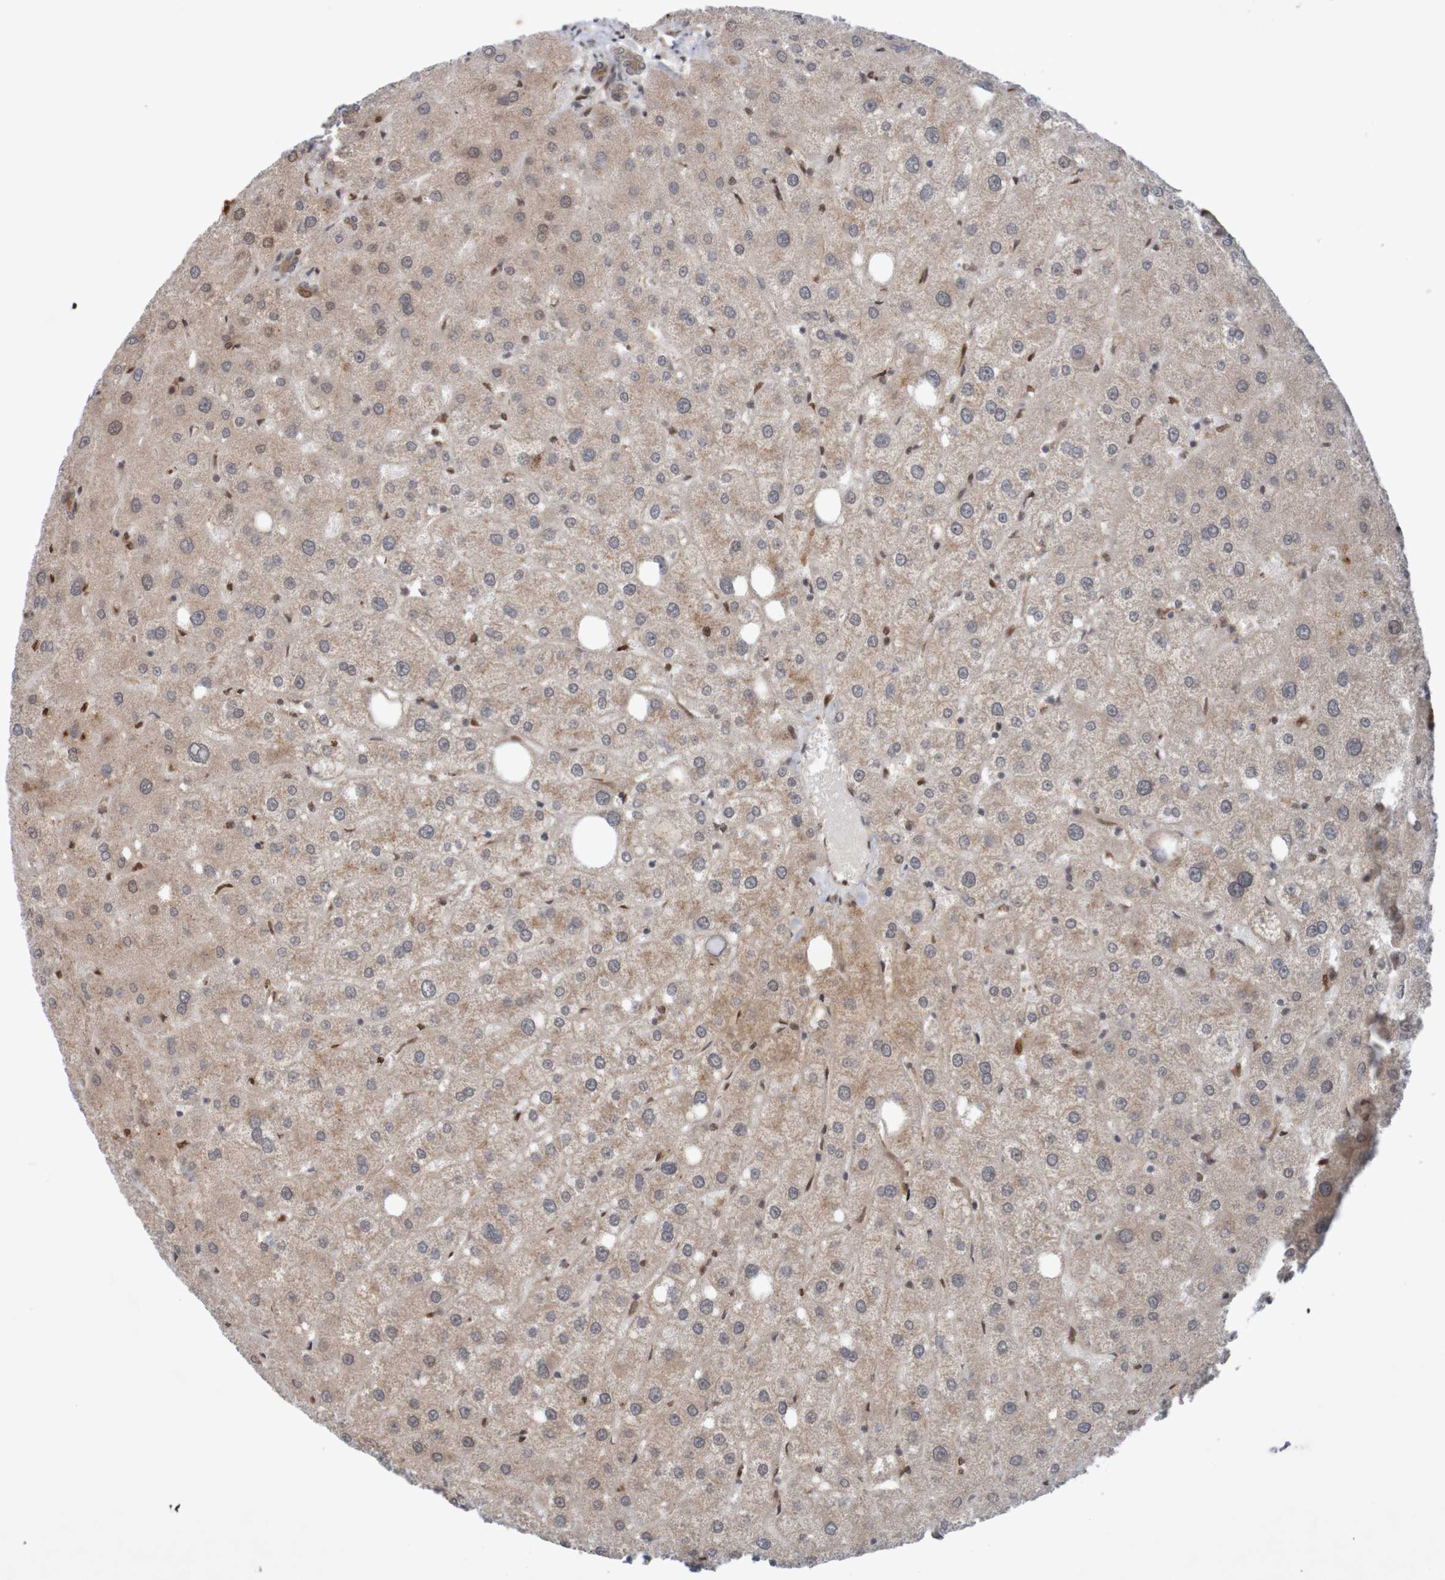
{"staining": {"intensity": "moderate", "quantity": ">75%", "location": "cytoplasmic/membranous"}, "tissue": "liver", "cell_type": "Cholangiocytes", "image_type": "normal", "snomed": [{"axis": "morphology", "description": "Normal tissue, NOS"}, {"axis": "topography", "description": "Liver"}], "caption": "Immunohistochemistry (IHC) image of normal liver: liver stained using IHC demonstrates medium levels of moderate protein expression localized specifically in the cytoplasmic/membranous of cholangiocytes, appearing as a cytoplasmic/membranous brown color.", "gene": "ARHGEF11", "patient": {"sex": "male", "age": 73}}